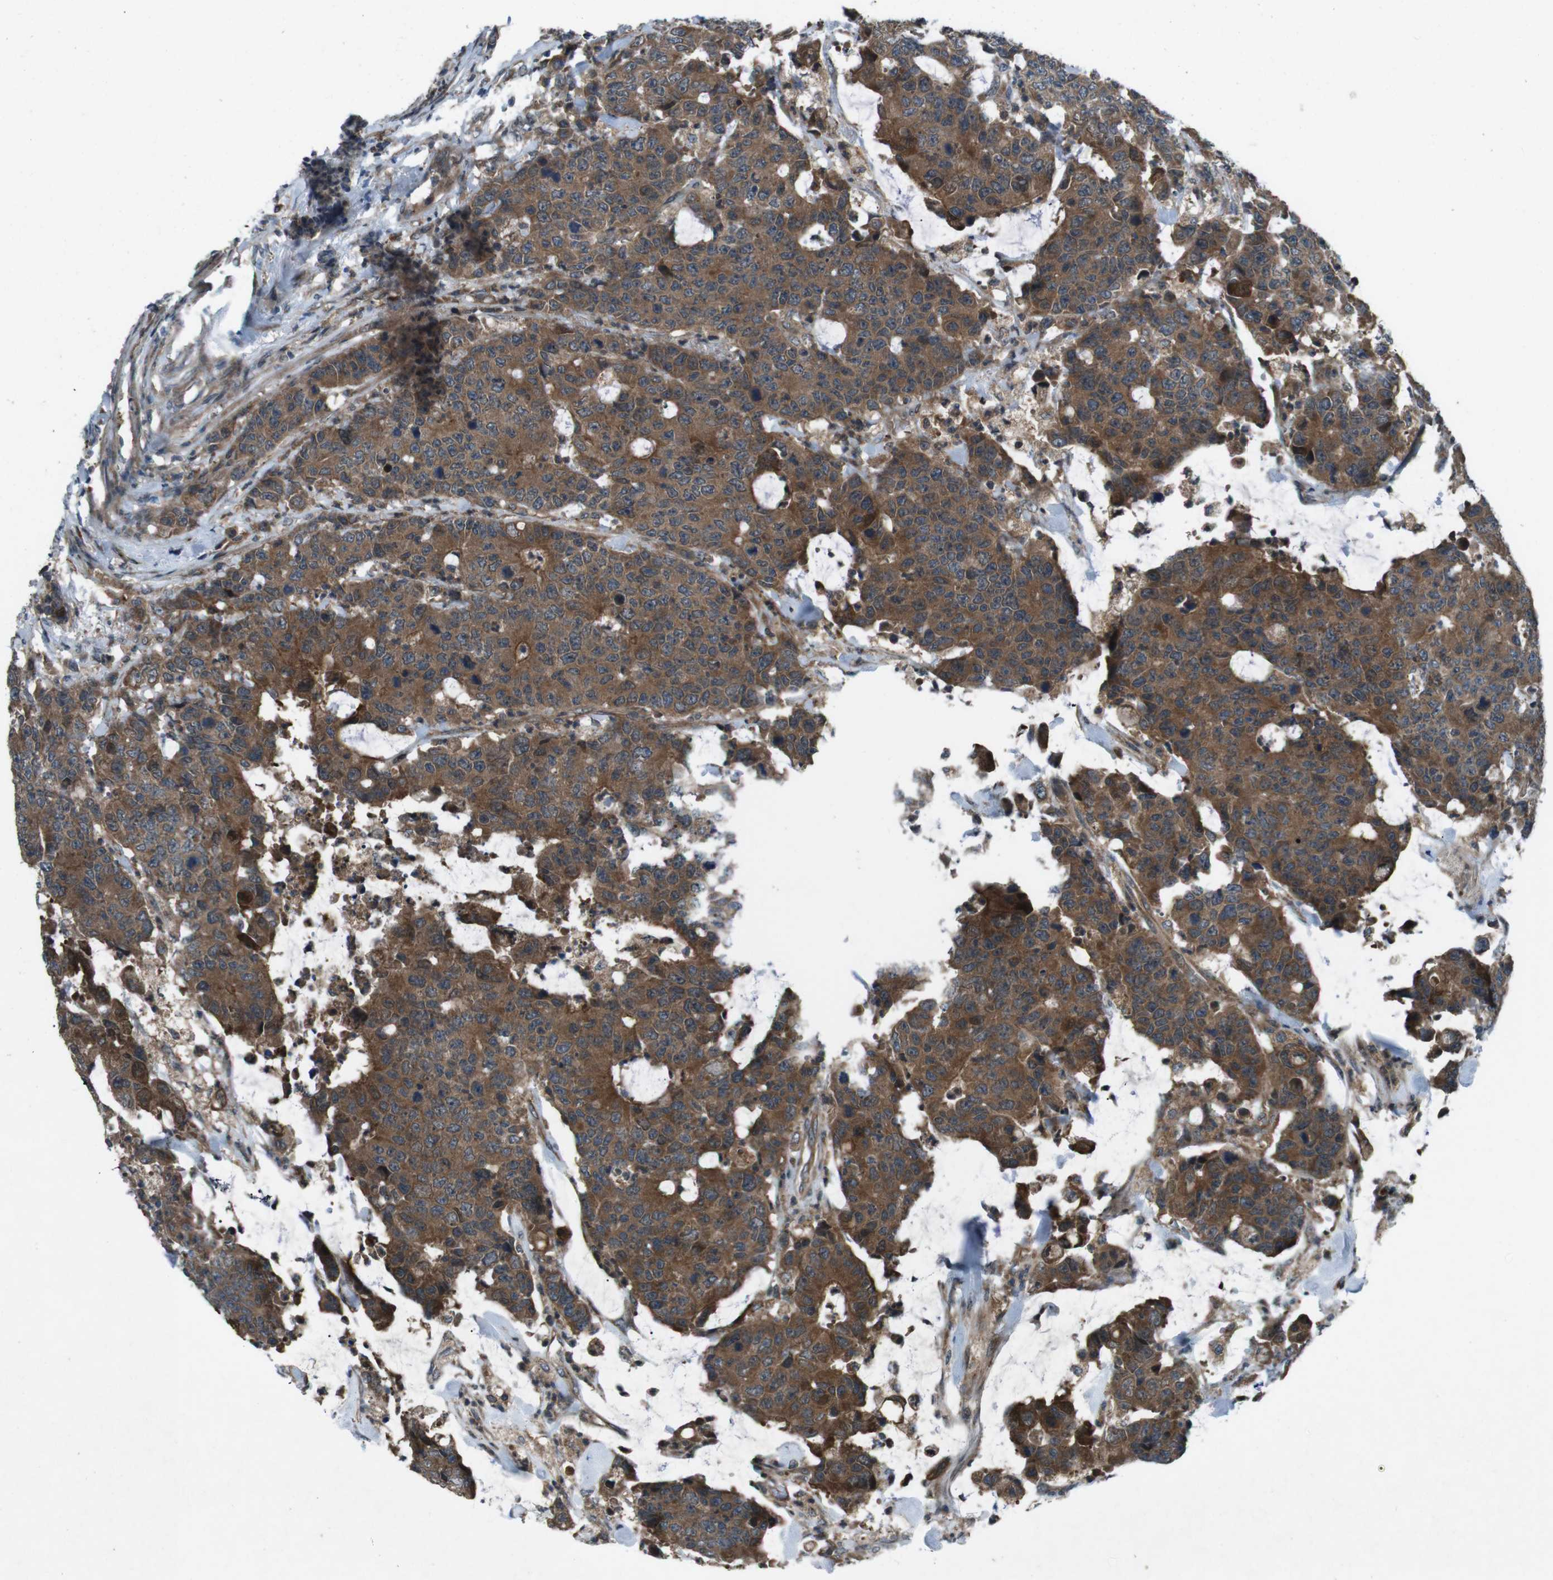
{"staining": {"intensity": "moderate", "quantity": ">75%", "location": "cytoplasmic/membranous"}, "tissue": "colorectal cancer", "cell_type": "Tumor cells", "image_type": "cancer", "snomed": [{"axis": "morphology", "description": "Adenocarcinoma, NOS"}, {"axis": "topography", "description": "Colon"}], "caption": "Adenocarcinoma (colorectal) stained for a protein (brown) reveals moderate cytoplasmic/membranous positive expression in about >75% of tumor cells.", "gene": "SLC27A4", "patient": {"sex": "female", "age": 86}}